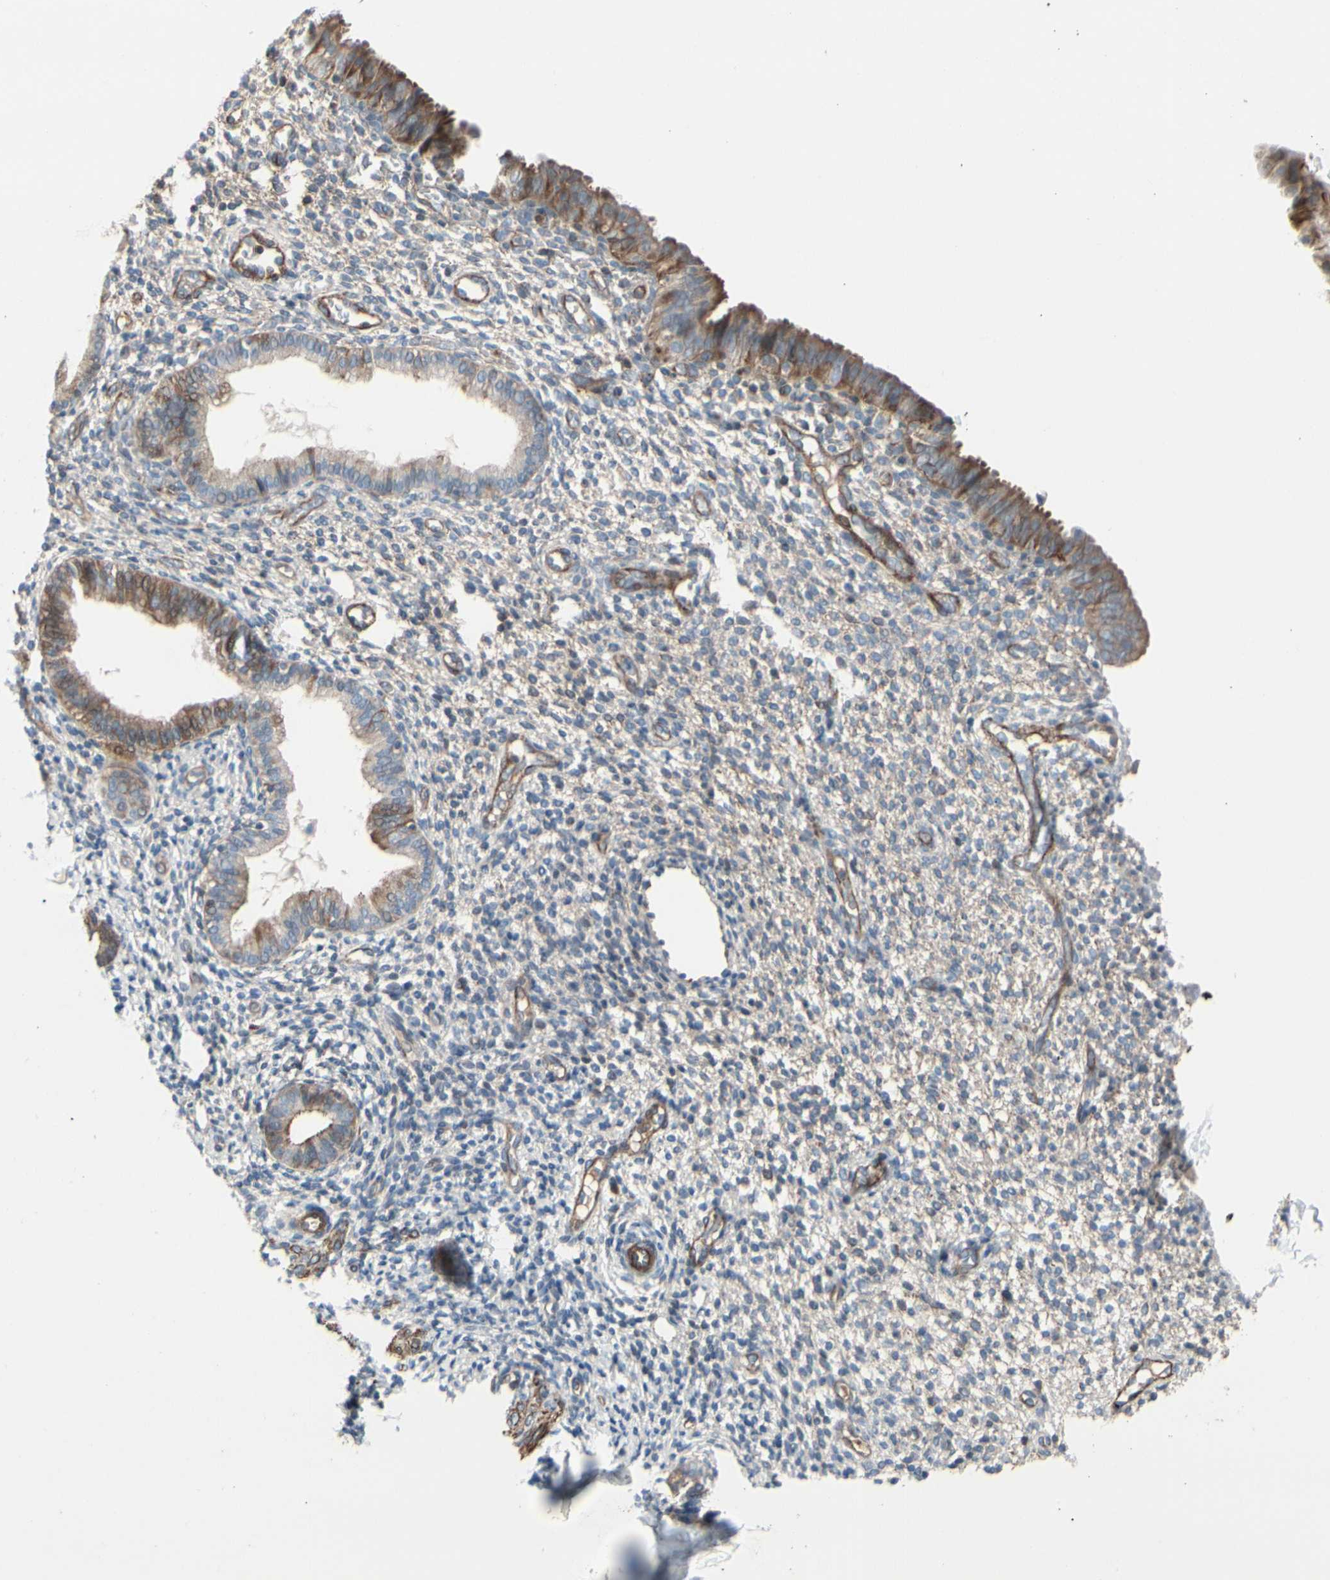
{"staining": {"intensity": "weak", "quantity": "<25%", "location": "cytoplasmic/membranous"}, "tissue": "endometrium", "cell_type": "Cells in endometrial stroma", "image_type": "normal", "snomed": [{"axis": "morphology", "description": "Normal tissue, NOS"}, {"axis": "topography", "description": "Endometrium"}], "caption": "Immunohistochemical staining of benign endometrium shows no significant staining in cells in endometrial stroma.", "gene": "TPM1", "patient": {"sex": "female", "age": 61}}